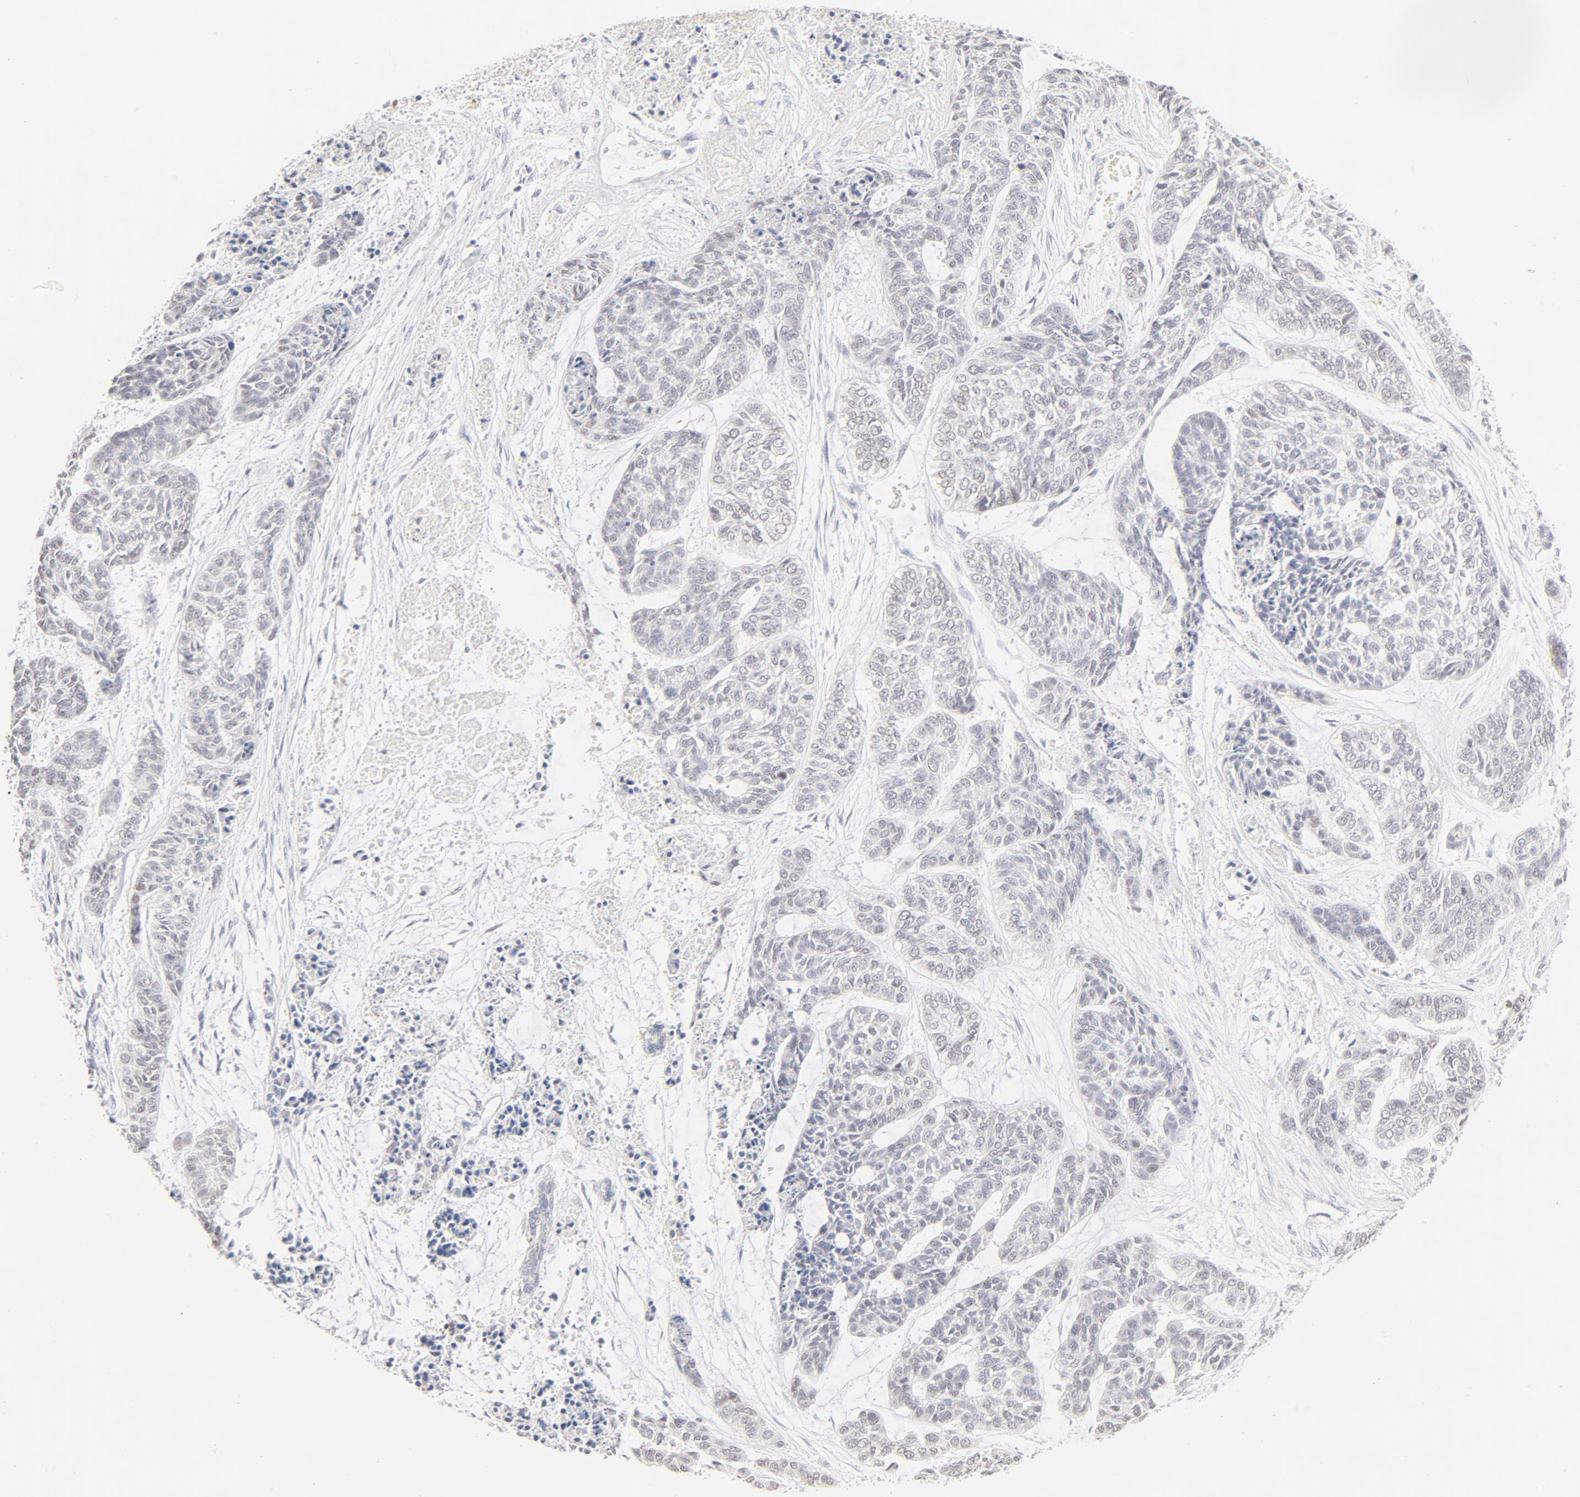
{"staining": {"intensity": "negative", "quantity": "none", "location": "none"}, "tissue": "skin cancer", "cell_type": "Tumor cells", "image_type": "cancer", "snomed": [{"axis": "morphology", "description": "Basal cell carcinoma"}, {"axis": "topography", "description": "Skin"}], "caption": "The histopathology image demonstrates no significant expression in tumor cells of skin cancer (basal cell carcinoma).", "gene": "FCGBP", "patient": {"sex": "female", "age": 64}}